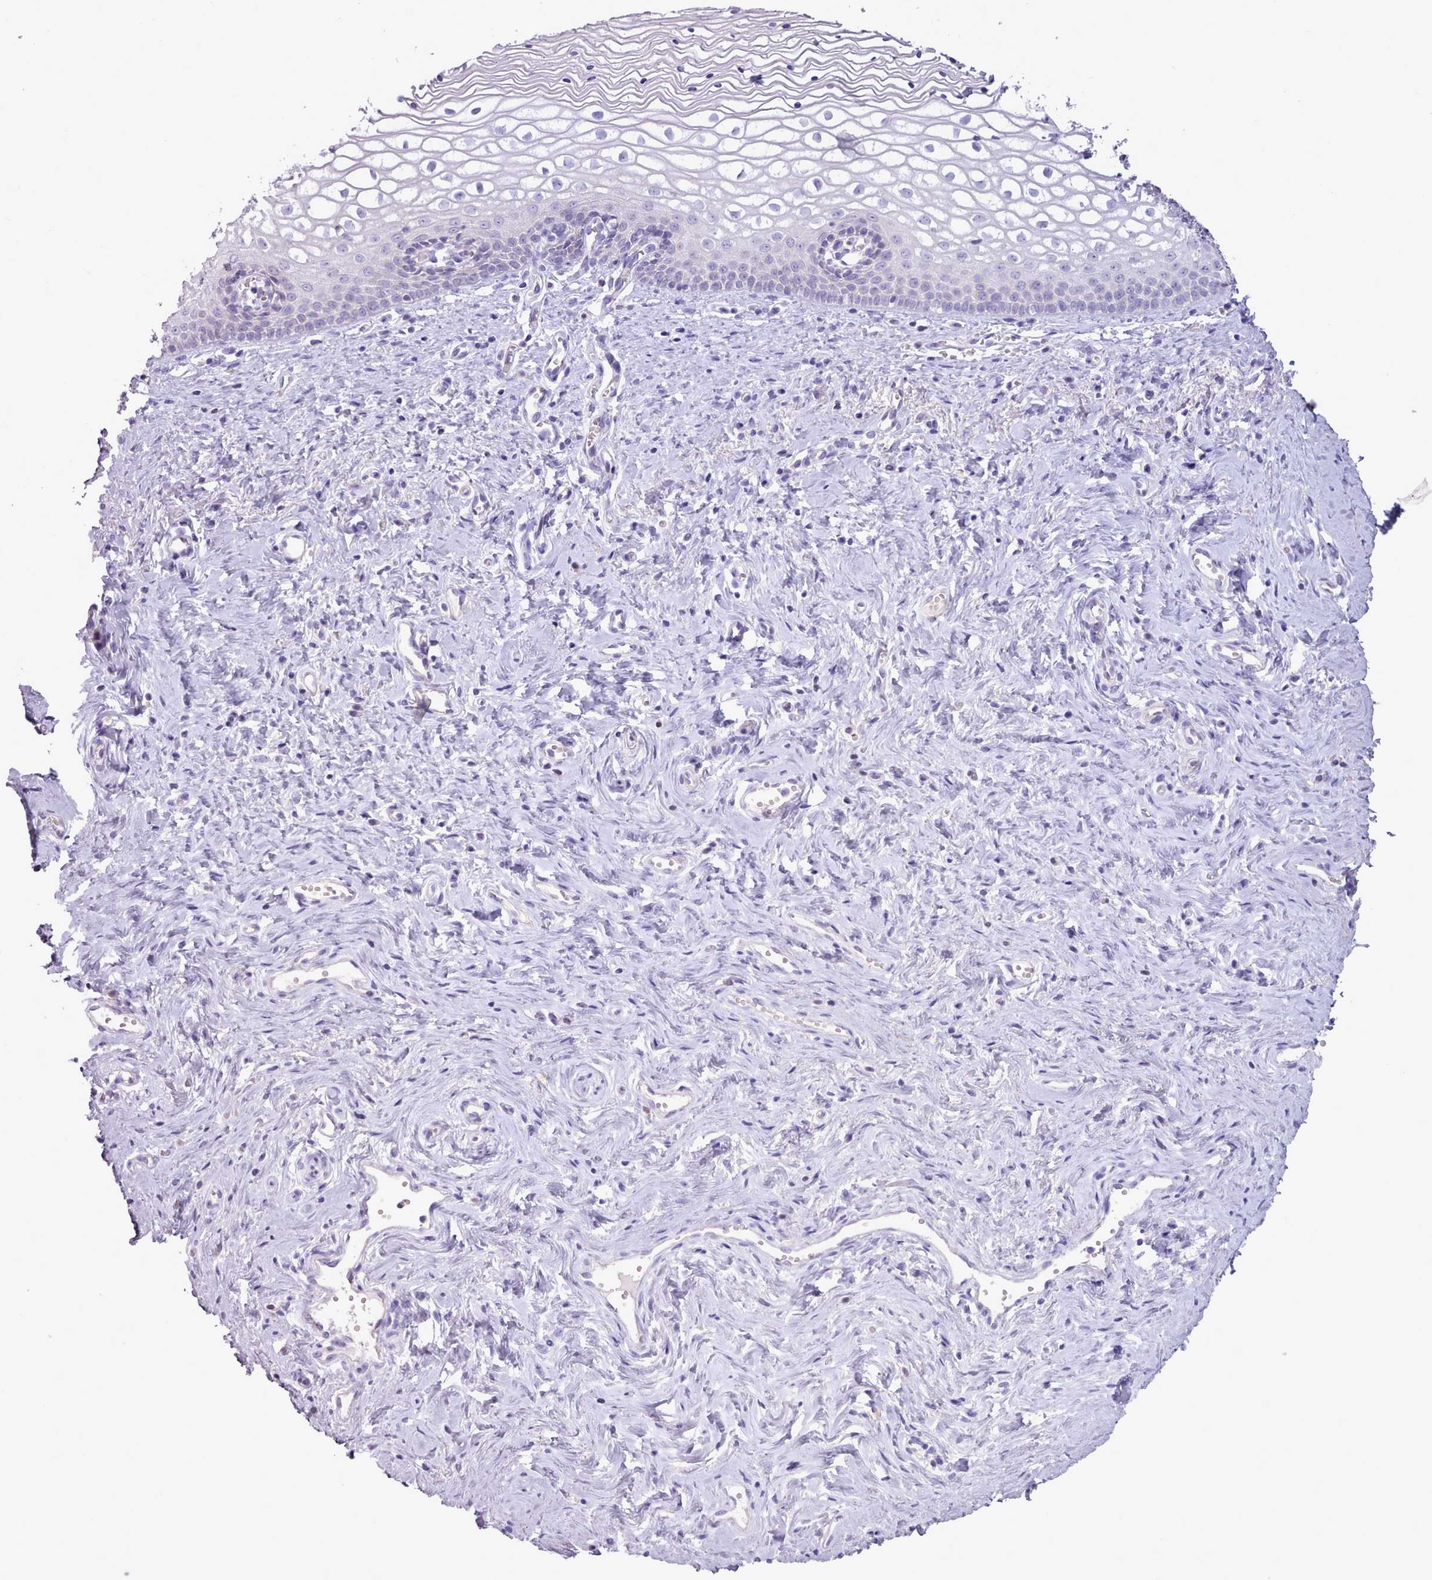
{"staining": {"intensity": "negative", "quantity": "none", "location": "none"}, "tissue": "vagina", "cell_type": "Squamous epithelial cells", "image_type": "normal", "snomed": [{"axis": "morphology", "description": "Normal tissue, NOS"}, {"axis": "topography", "description": "Vagina"}], "caption": "Immunohistochemistry image of benign human vagina stained for a protein (brown), which demonstrates no expression in squamous epithelial cells. (DAB (3,3'-diaminobenzidine) immunohistochemistry (IHC) visualized using brightfield microscopy, high magnification).", "gene": "ATRAID", "patient": {"sex": "female", "age": 59}}